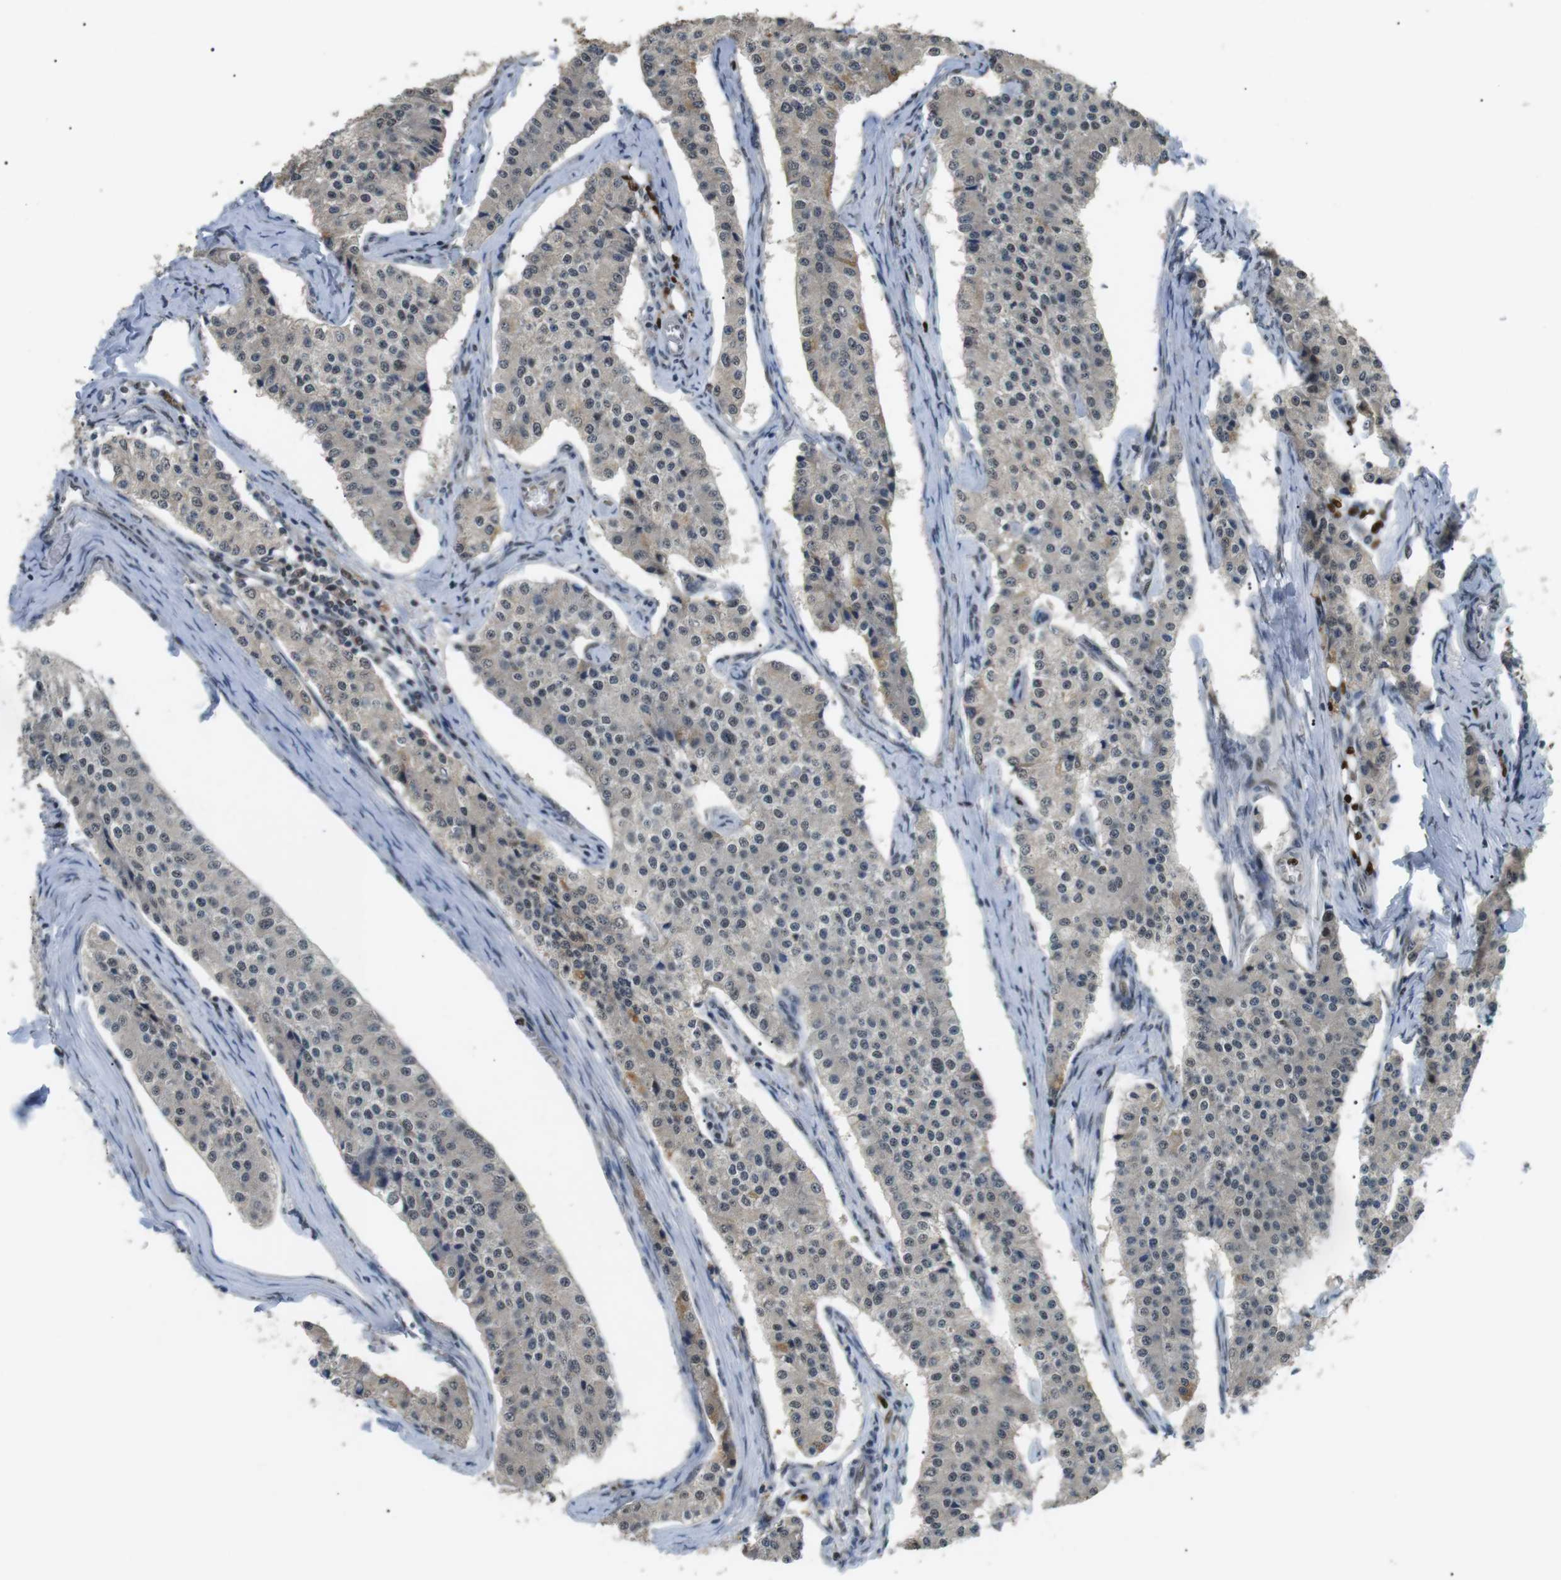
{"staining": {"intensity": "weak", "quantity": "<25%", "location": "nuclear"}, "tissue": "carcinoid", "cell_type": "Tumor cells", "image_type": "cancer", "snomed": [{"axis": "morphology", "description": "Carcinoid, malignant, NOS"}, {"axis": "topography", "description": "Colon"}], "caption": "The IHC photomicrograph has no significant positivity in tumor cells of carcinoid tissue.", "gene": "ORAI3", "patient": {"sex": "female", "age": 52}}